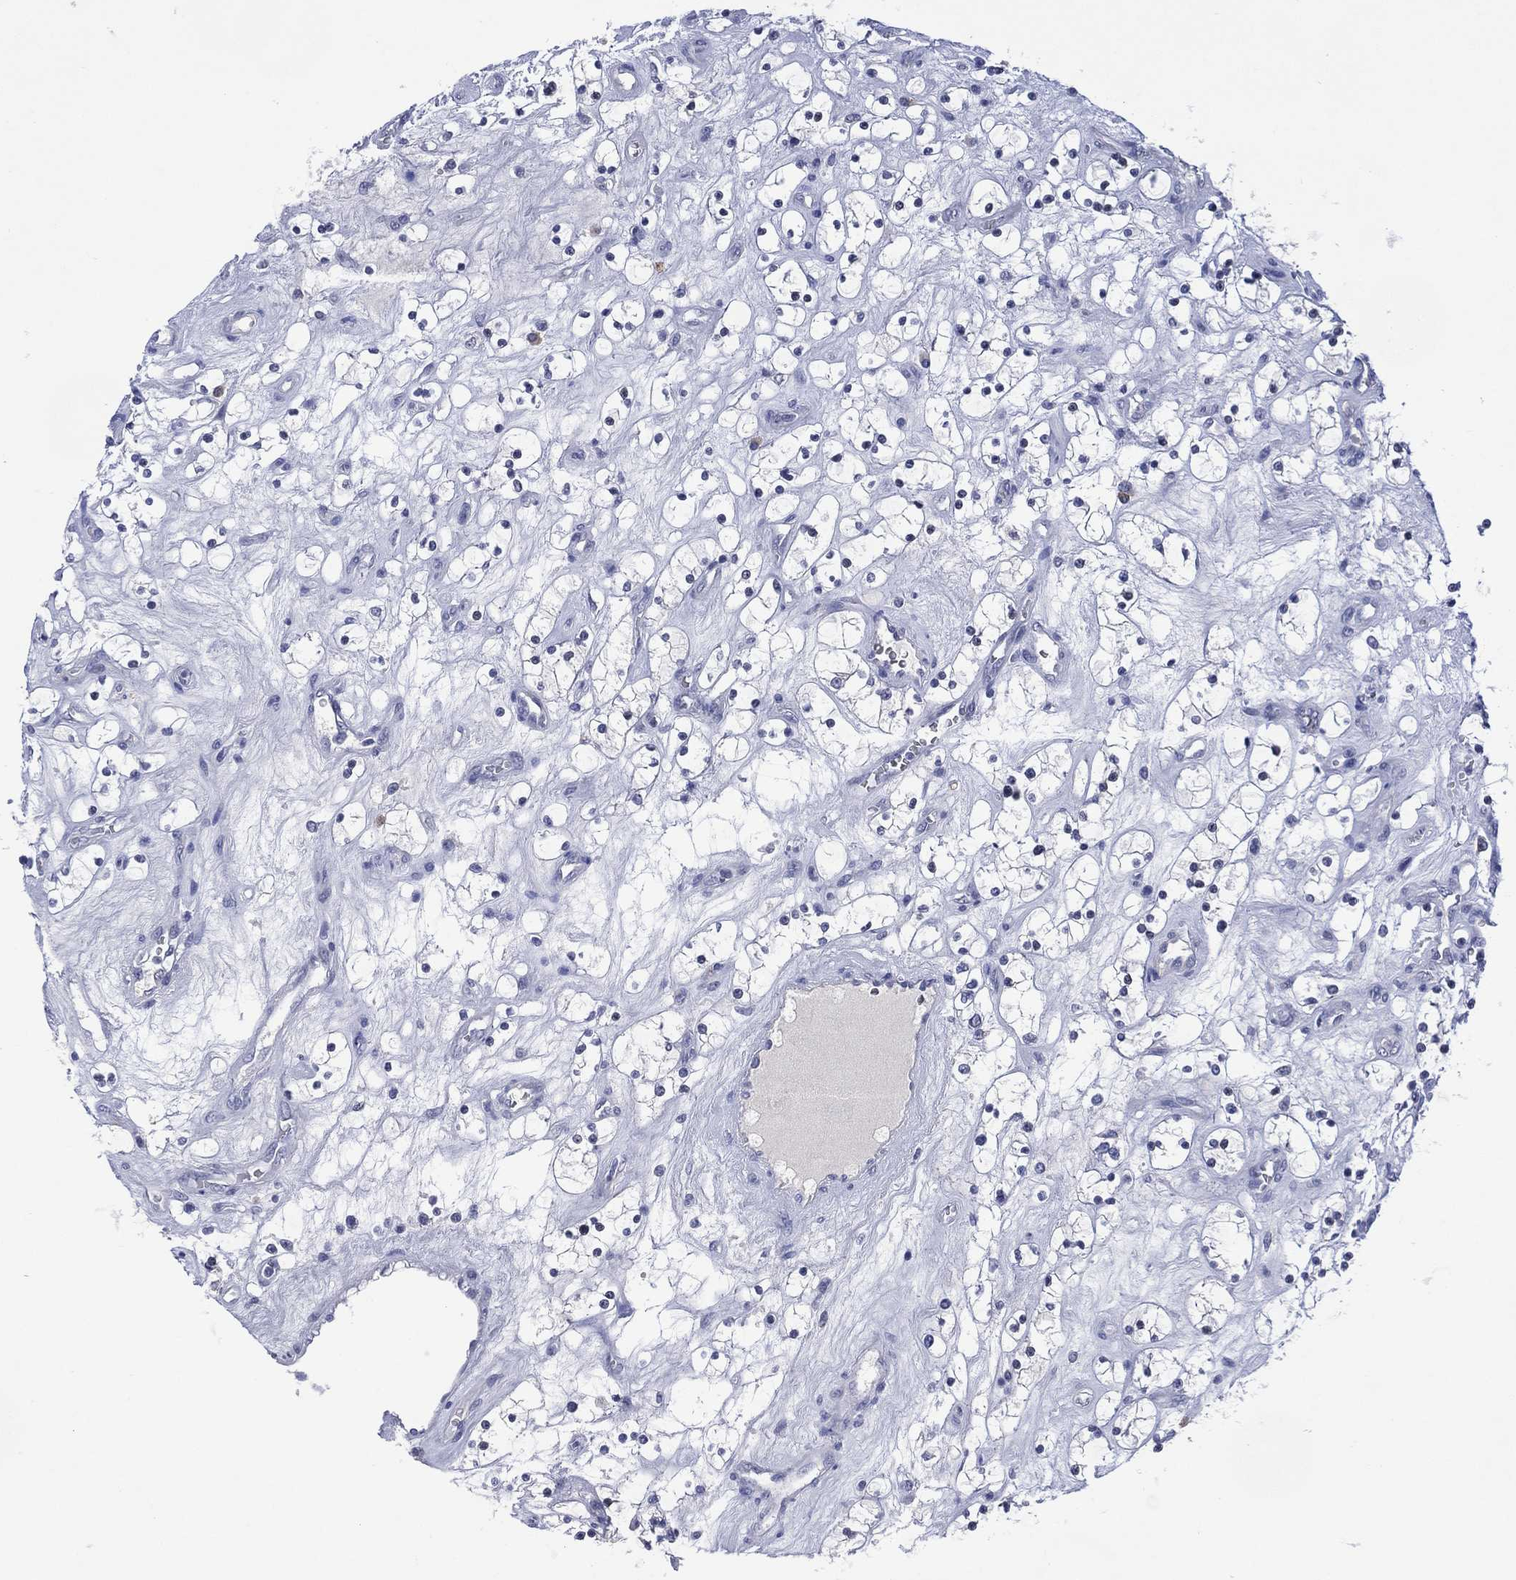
{"staining": {"intensity": "negative", "quantity": "none", "location": "none"}, "tissue": "renal cancer", "cell_type": "Tumor cells", "image_type": "cancer", "snomed": [{"axis": "morphology", "description": "Adenocarcinoma, NOS"}, {"axis": "topography", "description": "Kidney"}], "caption": "Immunohistochemical staining of human renal cancer displays no significant staining in tumor cells. (Stains: DAB immunohistochemistry with hematoxylin counter stain, Microscopy: brightfield microscopy at high magnification).", "gene": "USP26", "patient": {"sex": "female", "age": 69}}